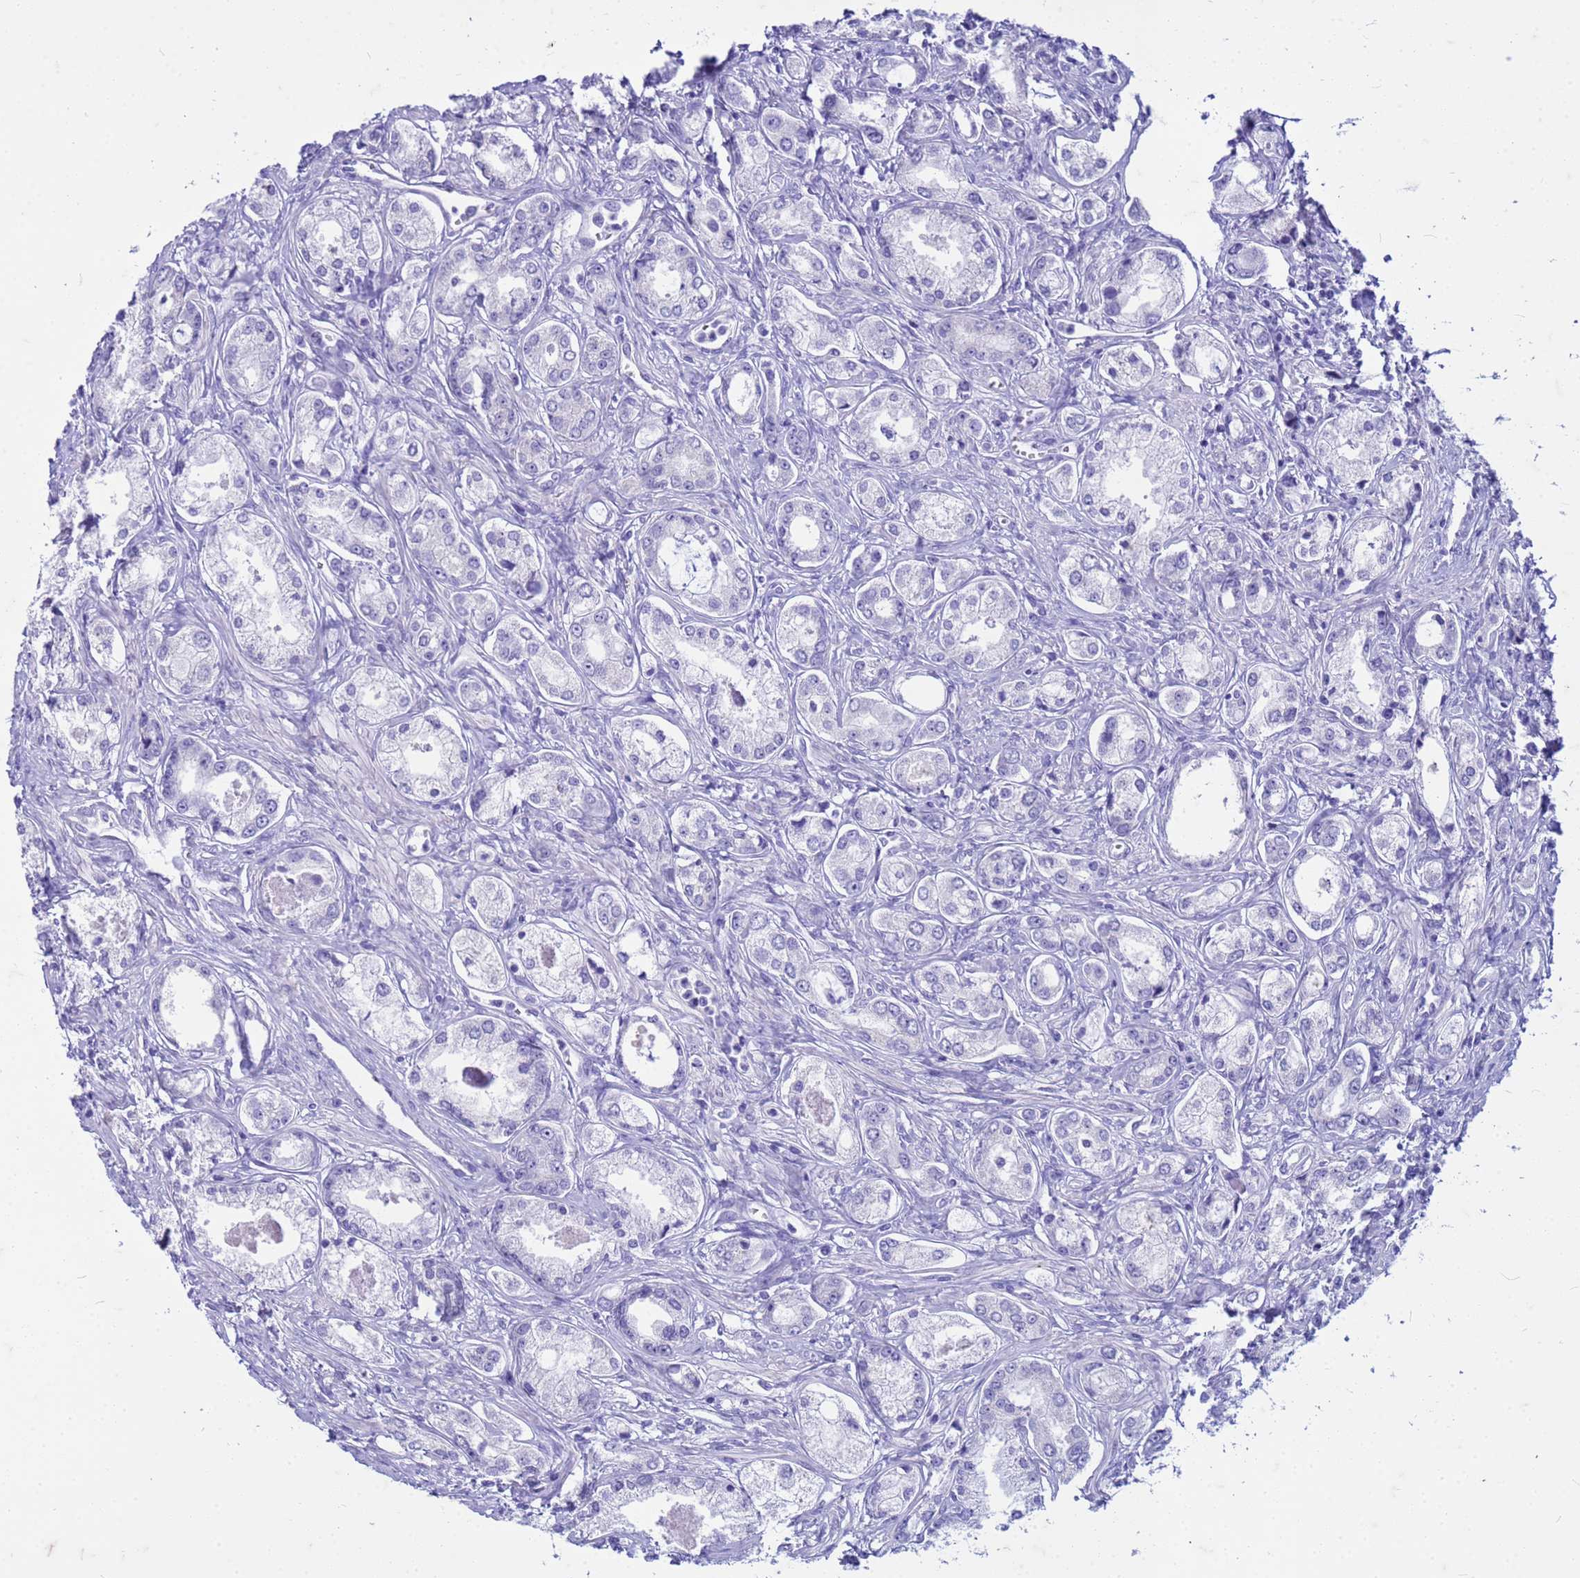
{"staining": {"intensity": "negative", "quantity": "none", "location": "none"}, "tissue": "prostate cancer", "cell_type": "Tumor cells", "image_type": "cancer", "snomed": [{"axis": "morphology", "description": "Adenocarcinoma, Low grade"}, {"axis": "topography", "description": "Prostate"}], "caption": "Immunohistochemistry histopathology image of low-grade adenocarcinoma (prostate) stained for a protein (brown), which demonstrates no positivity in tumor cells.", "gene": "CFAP100", "patient": {"sex": "male", "age": 68}}